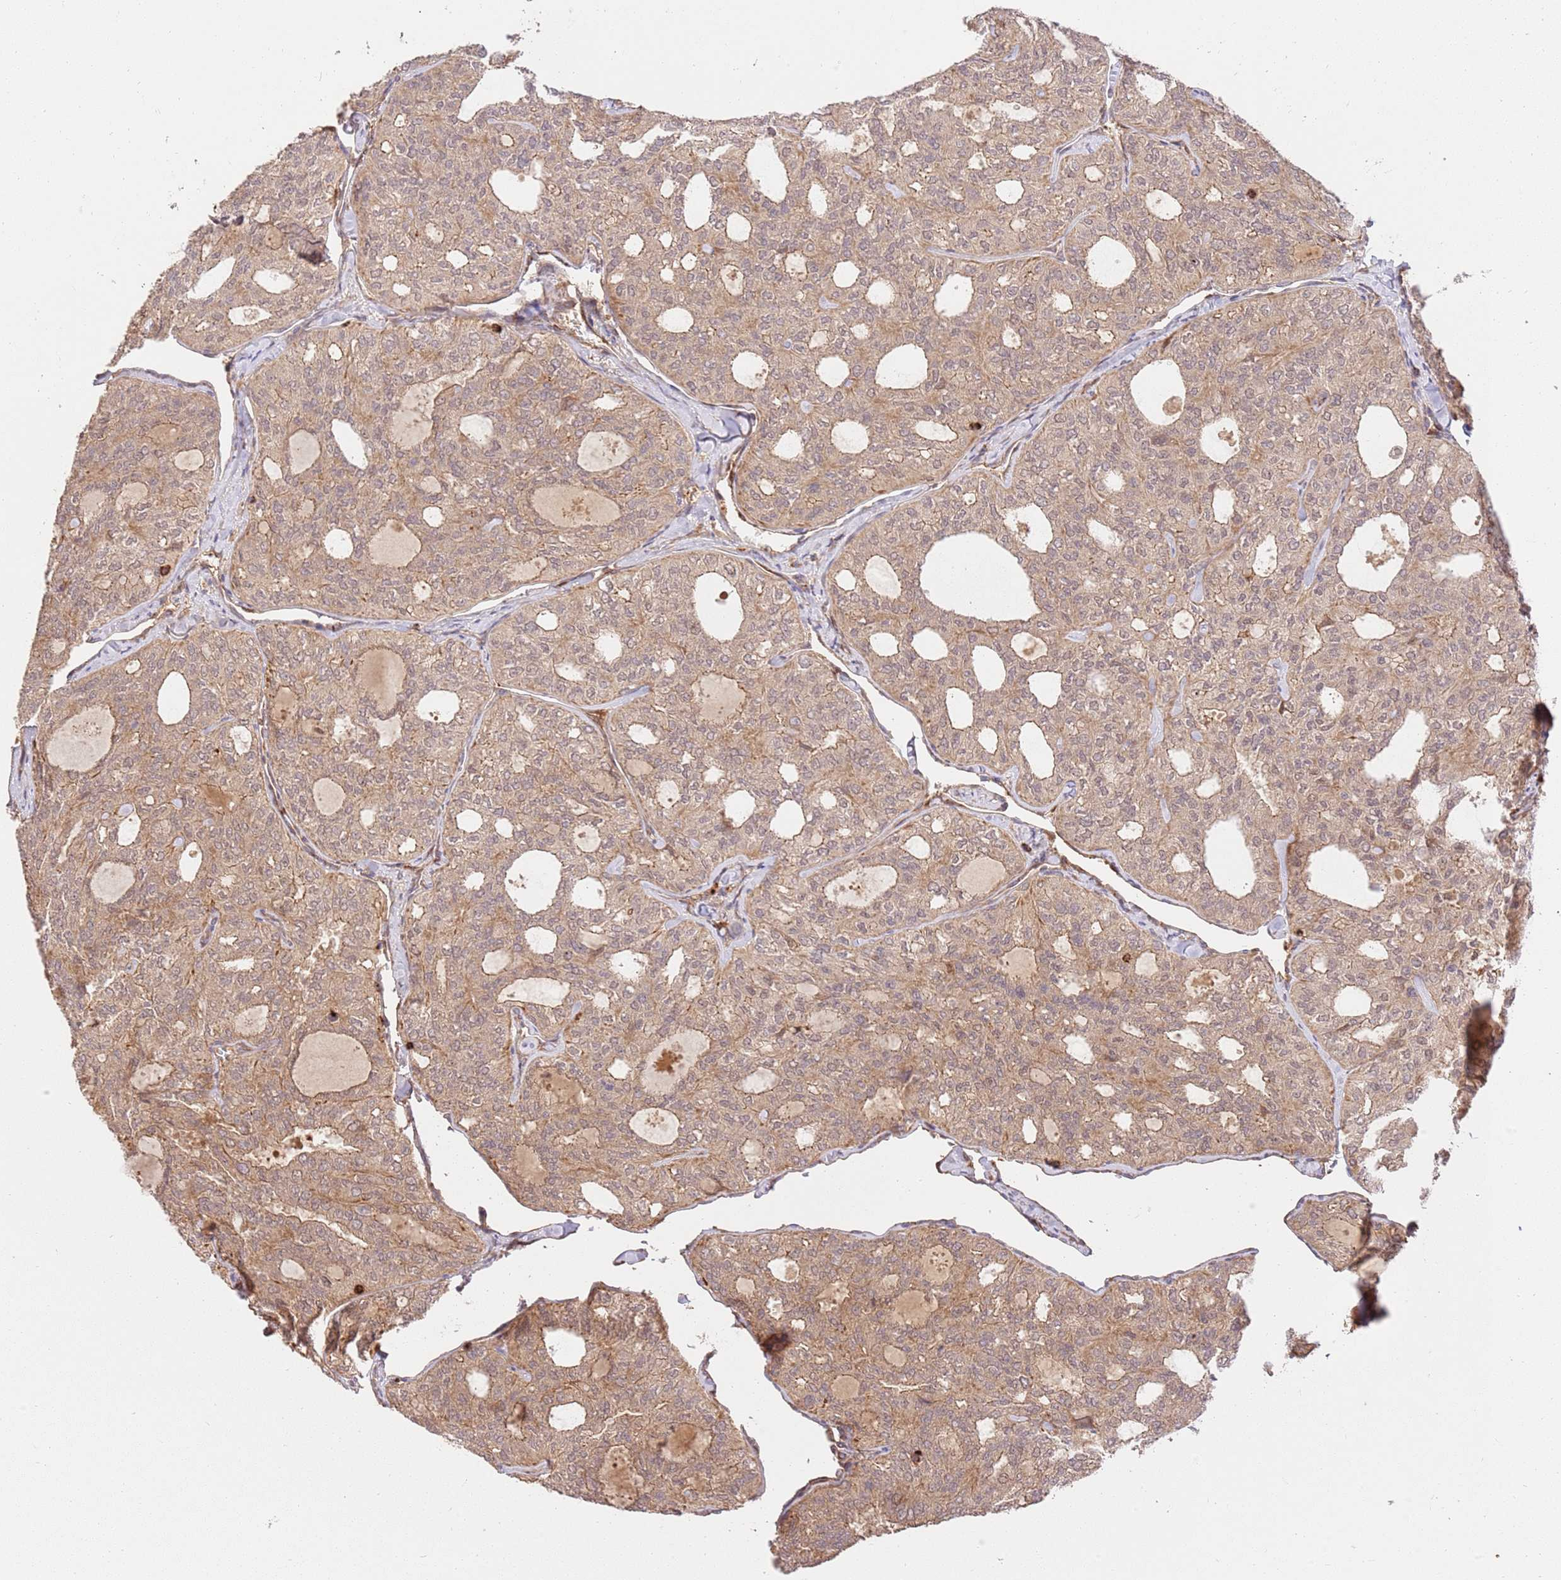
{"staining": {"intensity": "weak", "quantity": ">75%", "location": "cytoplasmic/membranous"}, "tissue": "thyroid cancer", "cell_type": "Tumor cells", "image_type": "cancer", "snomed": [{"axis": "morphology", "description": "Follicular adenoma carcinoma, NOS"}, {"axis": "topography", "description": "Thyroid gland"}], "caption": "Protein expression analysis of human thyroid cancer (follicular adenoma carcinoma) reveals weak cytoplasmic/membranous staining in about >75% of tumor cells.", "gene": "KATNAL2", "patient": {"sex": "male", "age": 75}}